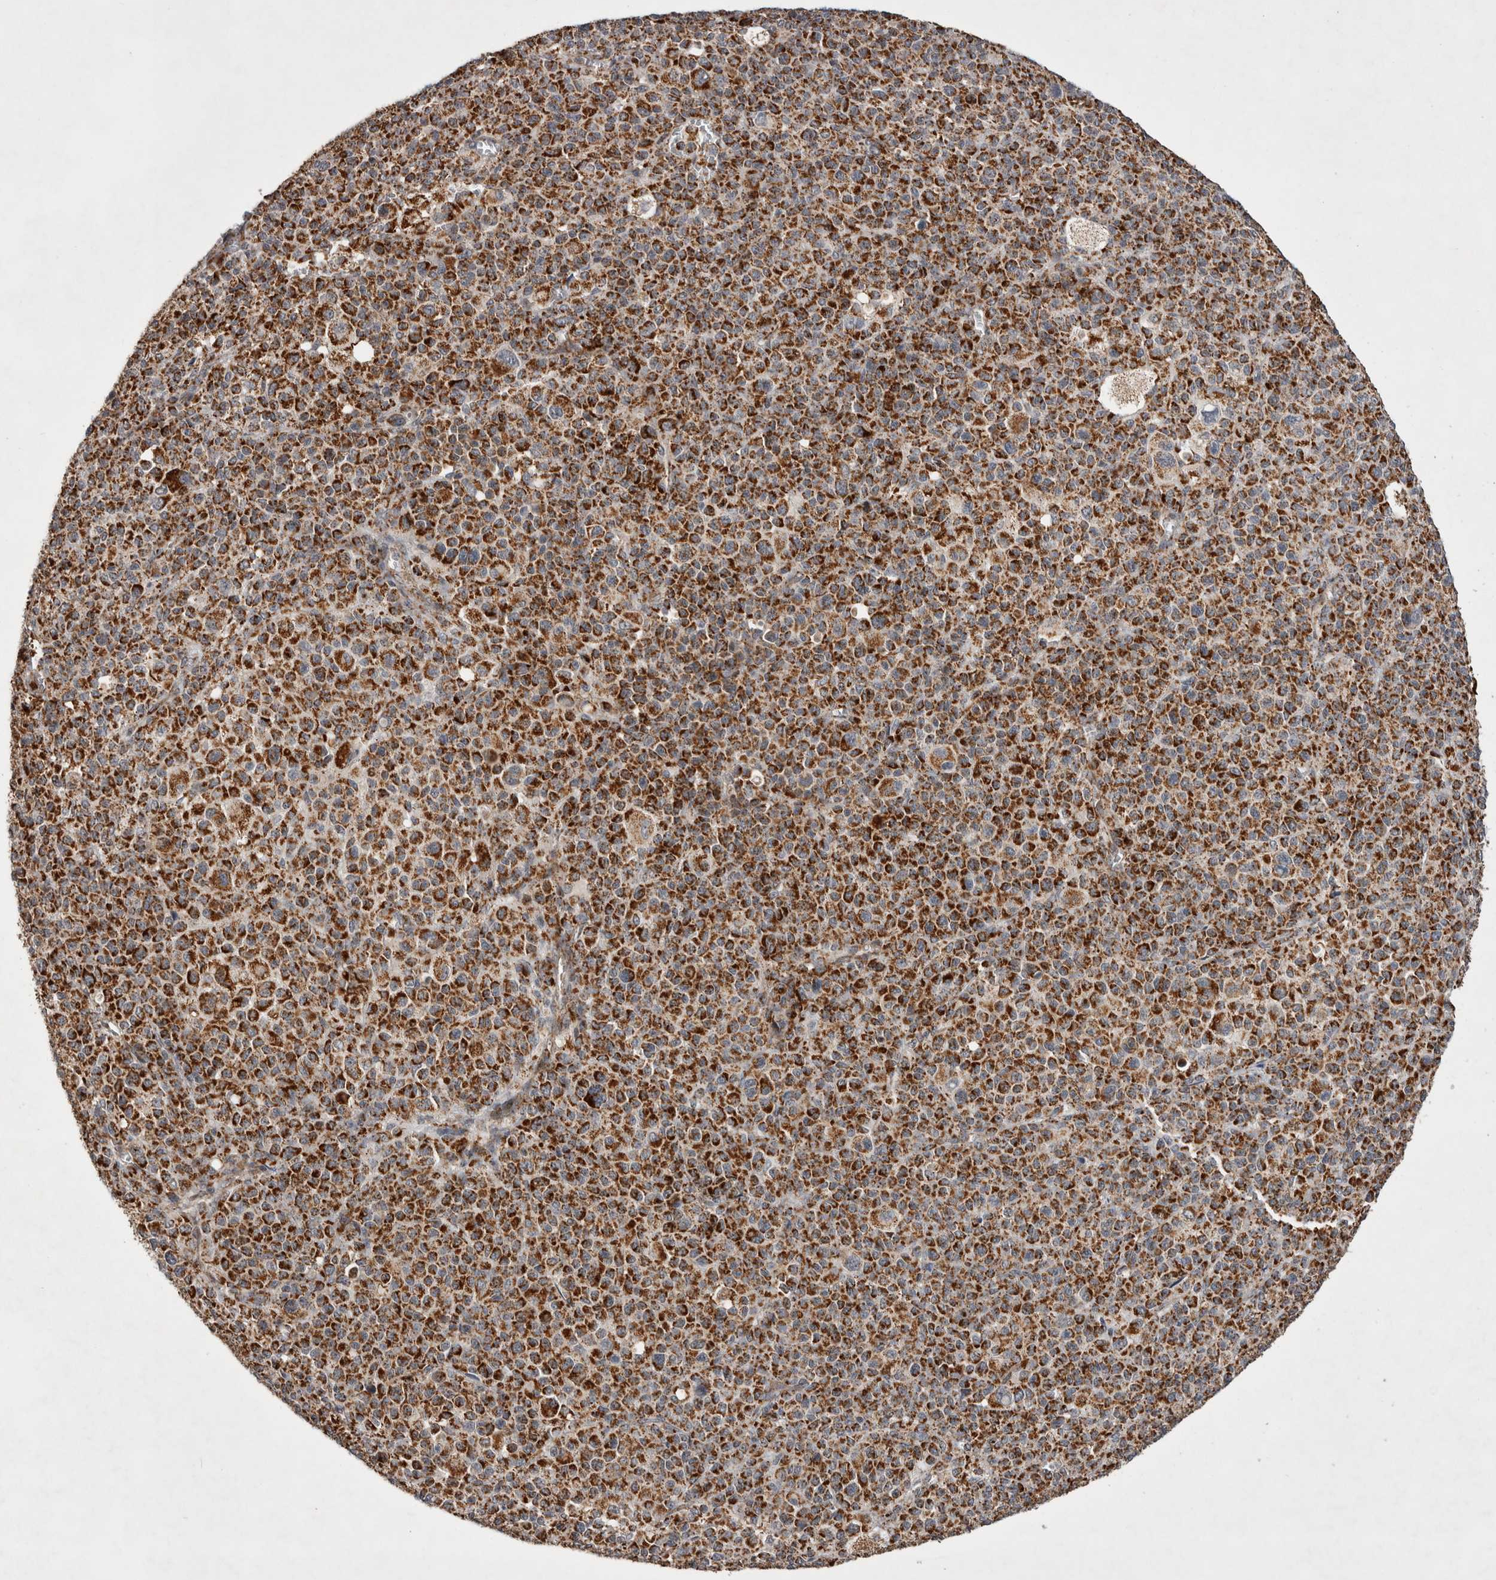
{"staining": {"intensity": "strong", "quantity": ">75%", "location": "cytoplasmic/membranous"}, "tissue": "melanoma", "cell_type": "Tumor cells", "image_type": "cancer", "snomed": [{"axis": "morphology", "description": "Malignant melanoma, Metastatic site"}, {"axis": "topography", "description": "Skin"}], "caption": "Immunohistochemistry (IHC) staining of malignant melanoma (metastatic site), which displays high levels of strong cytoplasmic/membranous positivity in approximately >75% of tumor cells indicating strong cytoplasmic/membranous protein positivity. The staining was performed using DAB (3,3'-diaminobenzidine) (brown) for protein detection and nuclei were counterstained in hematoxylin (blue).", "gene": "MRPL37", "patient": {"sex": "female", "age": 74}}